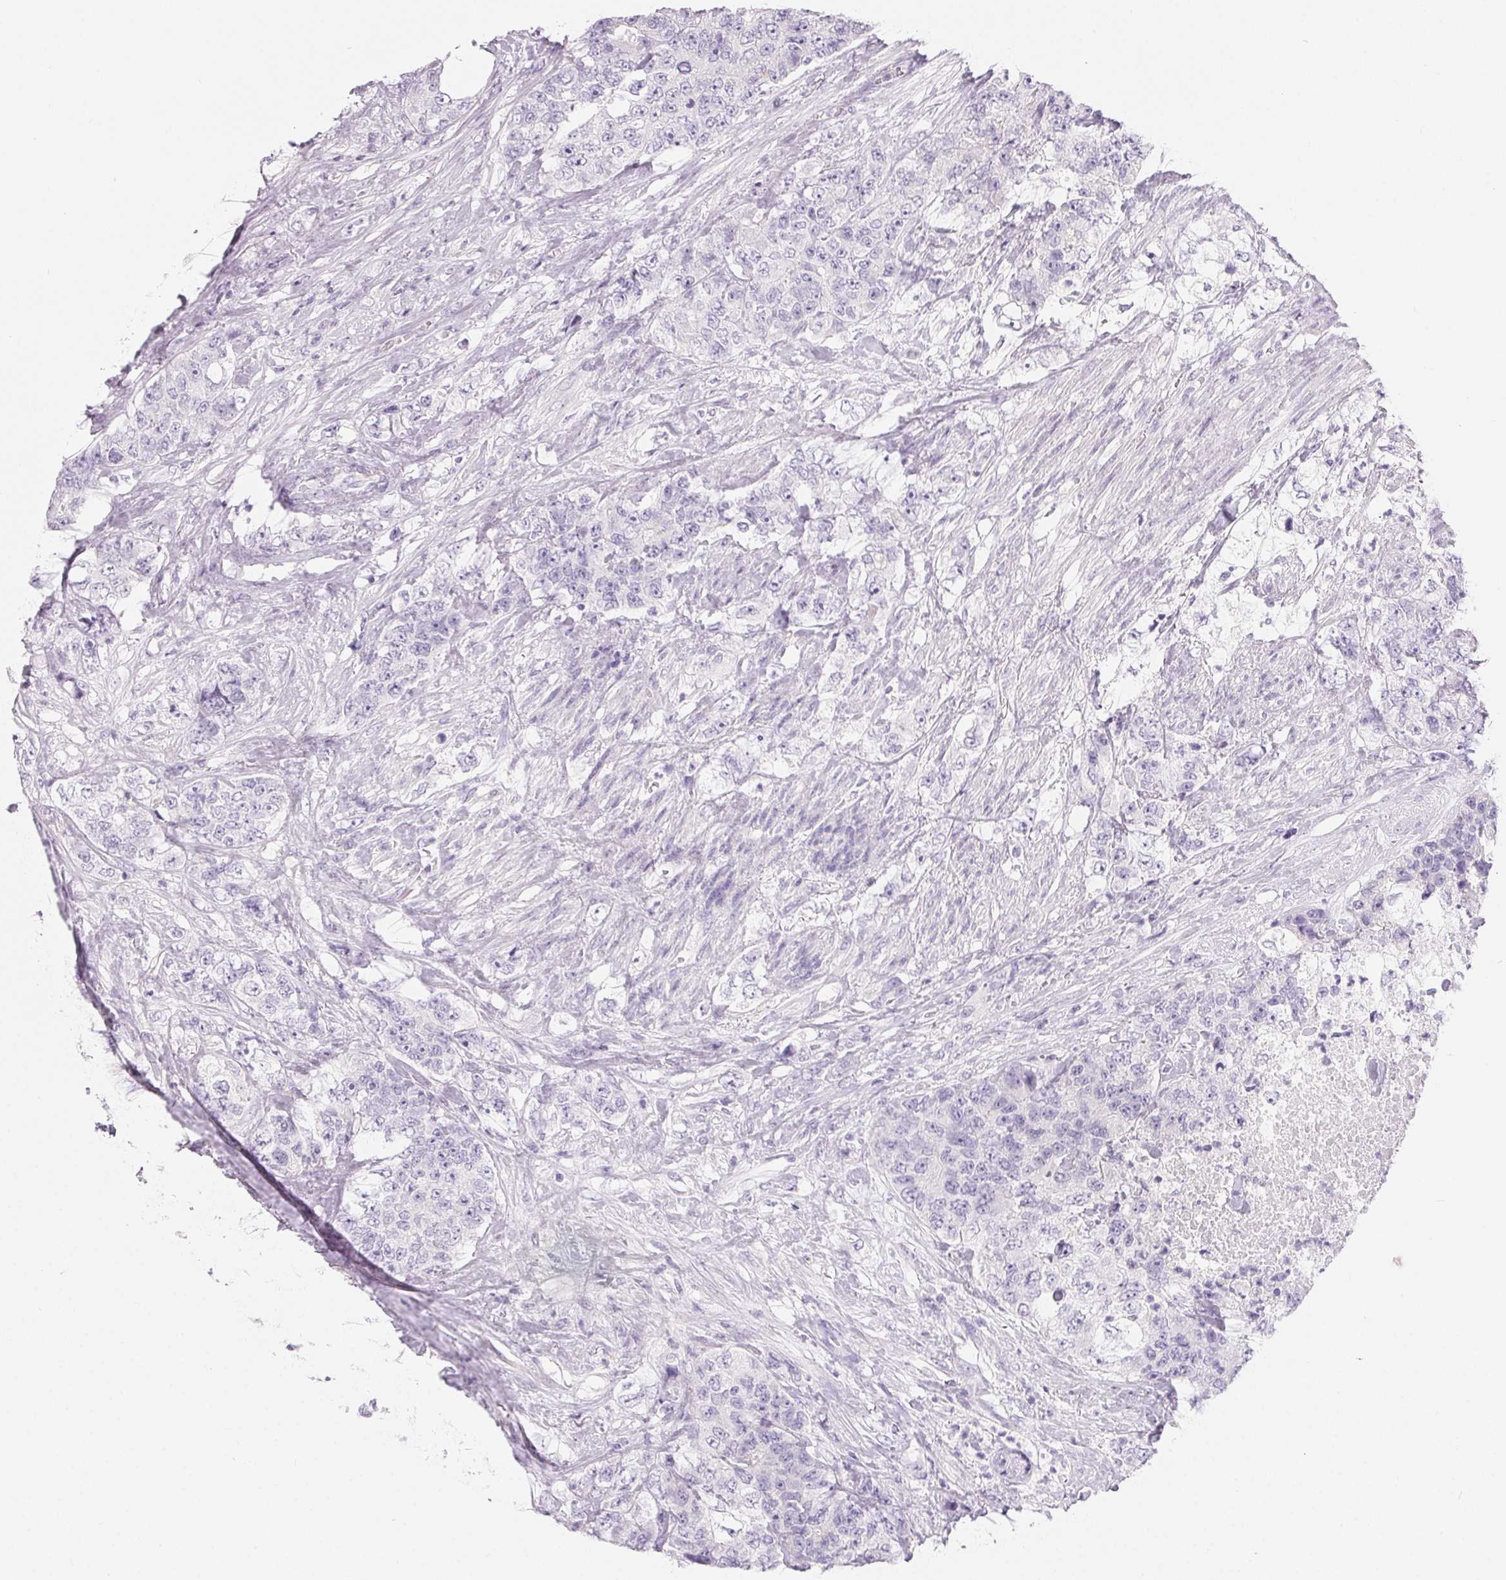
{"staining": {"intensity": "negative", "quantity": "none", "location": "none"}, "tissue": "urothelial cancer", "cell_type": "Tumor cells", "image_type": "cancer", "snomed": [{"axis": "morphology", "description": "Urothelial carcinoma, High grade"}, {"axis": "topography", "description": "Urinary bladder"}], "caption": "This micrograph is of urothelial cancer stained with IHC to label a protein in brown with the nuclei are counter-stained blue. There is no positivity in tumor cells.", "gene": "SPACA5B", "patient": {"sex": "female", "age": 78}}